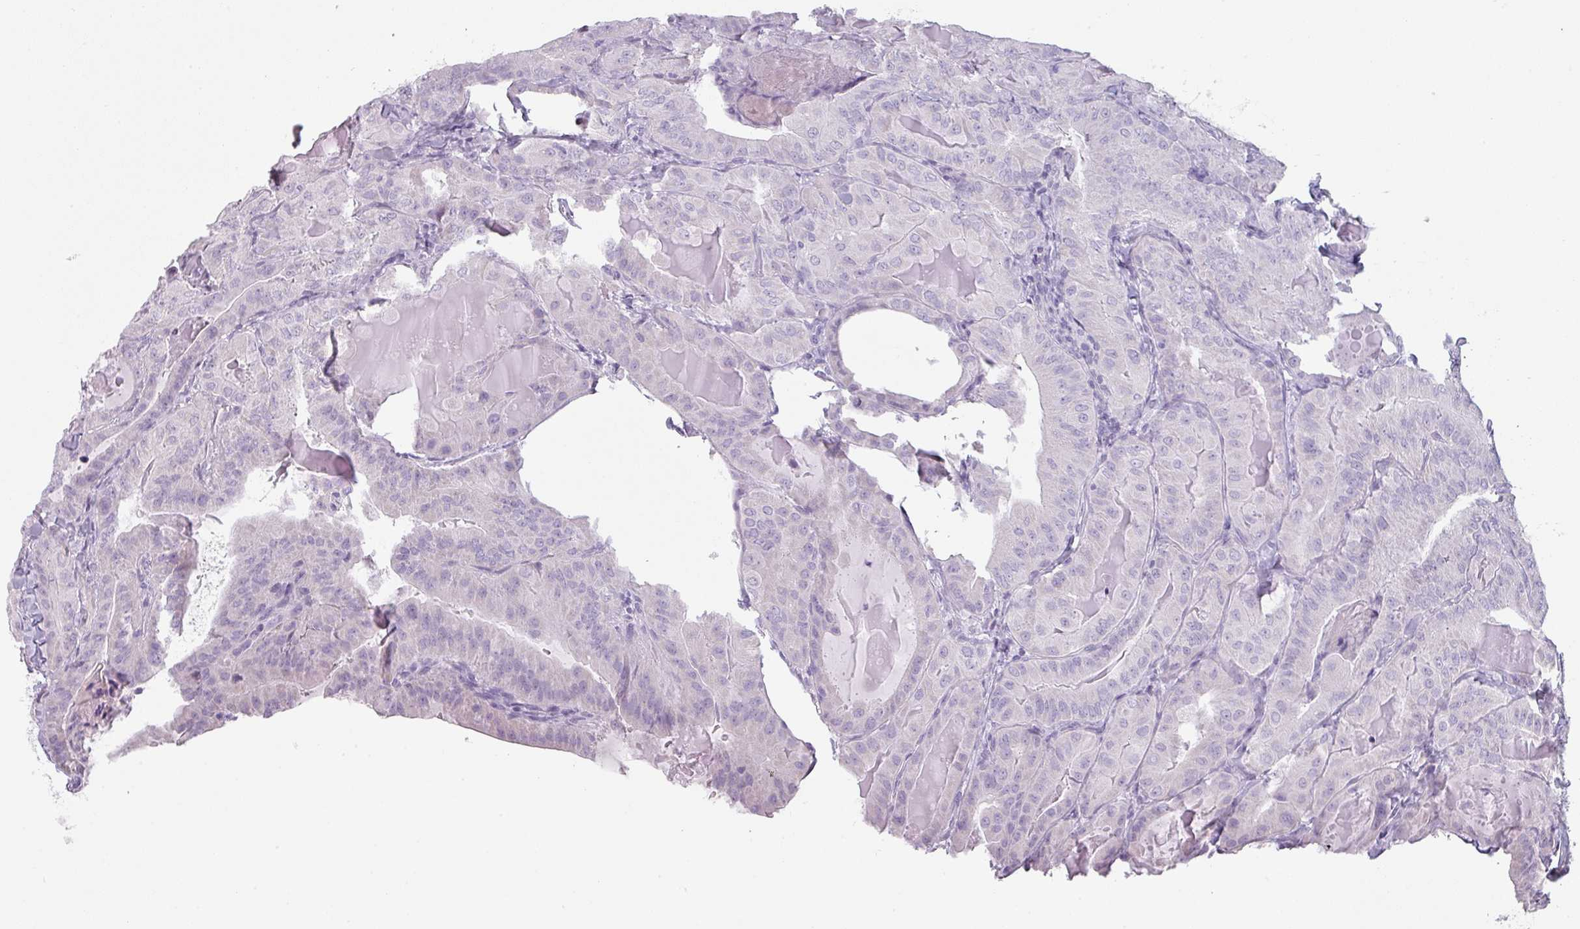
{"staining": {"intensity": "negative", "quantity": "none", "location": "none"}, "tissue": "thyroid cancer", "cell_type": "Tumor cells", "image_type": "cancer", "snomed": [{"axis": "morphology", "description": "Papillary adenocarcinoma, NOS"}, {"axis": "topography", "description": "Thyroid gland"}], "caption": "Tumor cells are negative for brown protein staining in thyroid cancer.", "gene": "SFTPA1", "patient": {"sex": "female", "age": 68}}